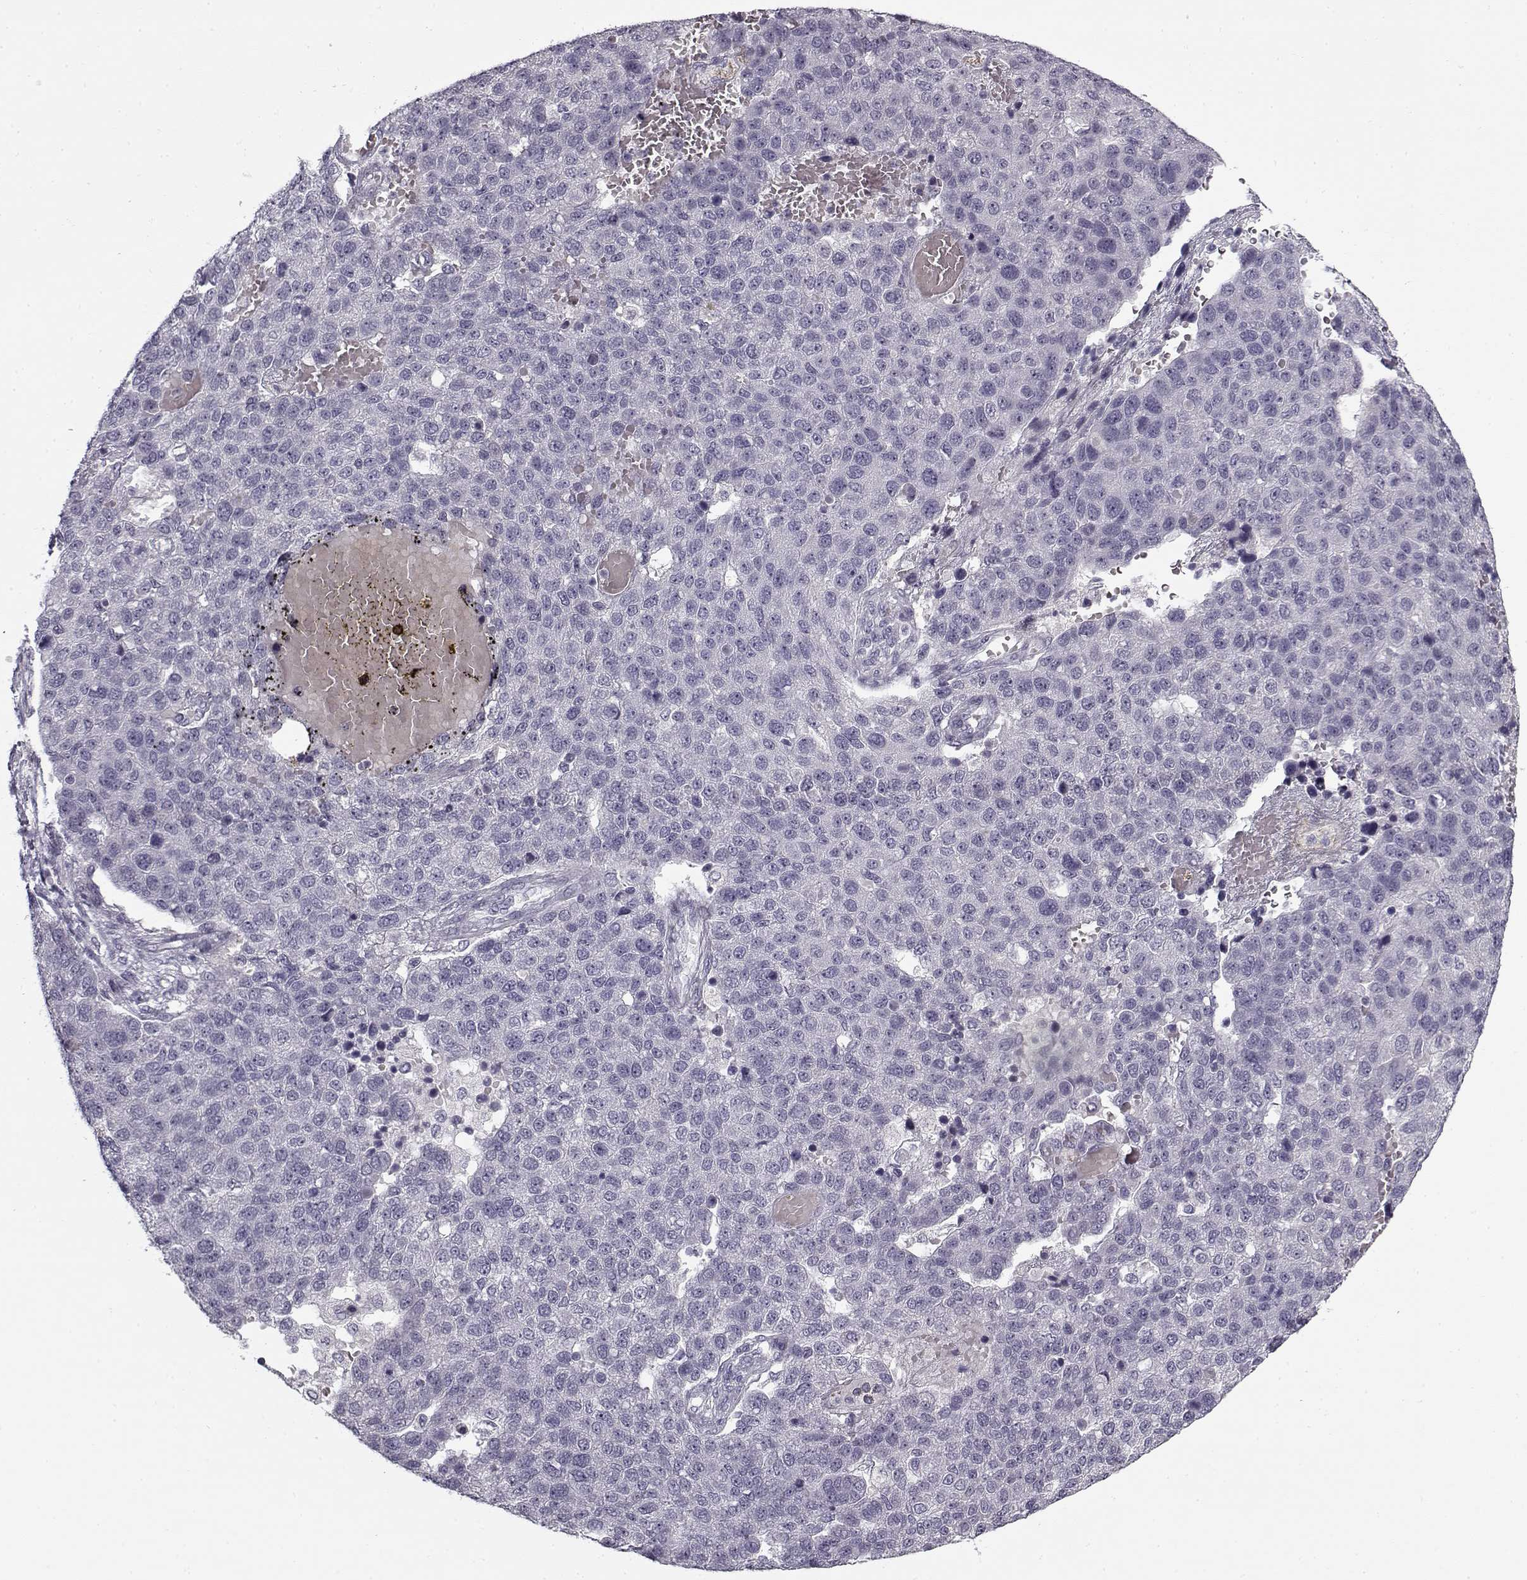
{"staining": {"intensity": "negative", "quantity": "none", "location": "none"}, "tissue": "pancreatic cancer", "cell_type": "Tumor cells", "image_type": "cancer", "snomed": [{"axis": "morphology", "description": "Adenocarcinoma, NOS"}, {"axis": "topography", "description": "Pancreas"}], "caption": "Human pancreatic cancer (adenocarcinoma) stained for a protein using IHC exhibits no expression in tumor cells.", "gene": "SNCA", "patient": {"sex": "female", "age": 61}}